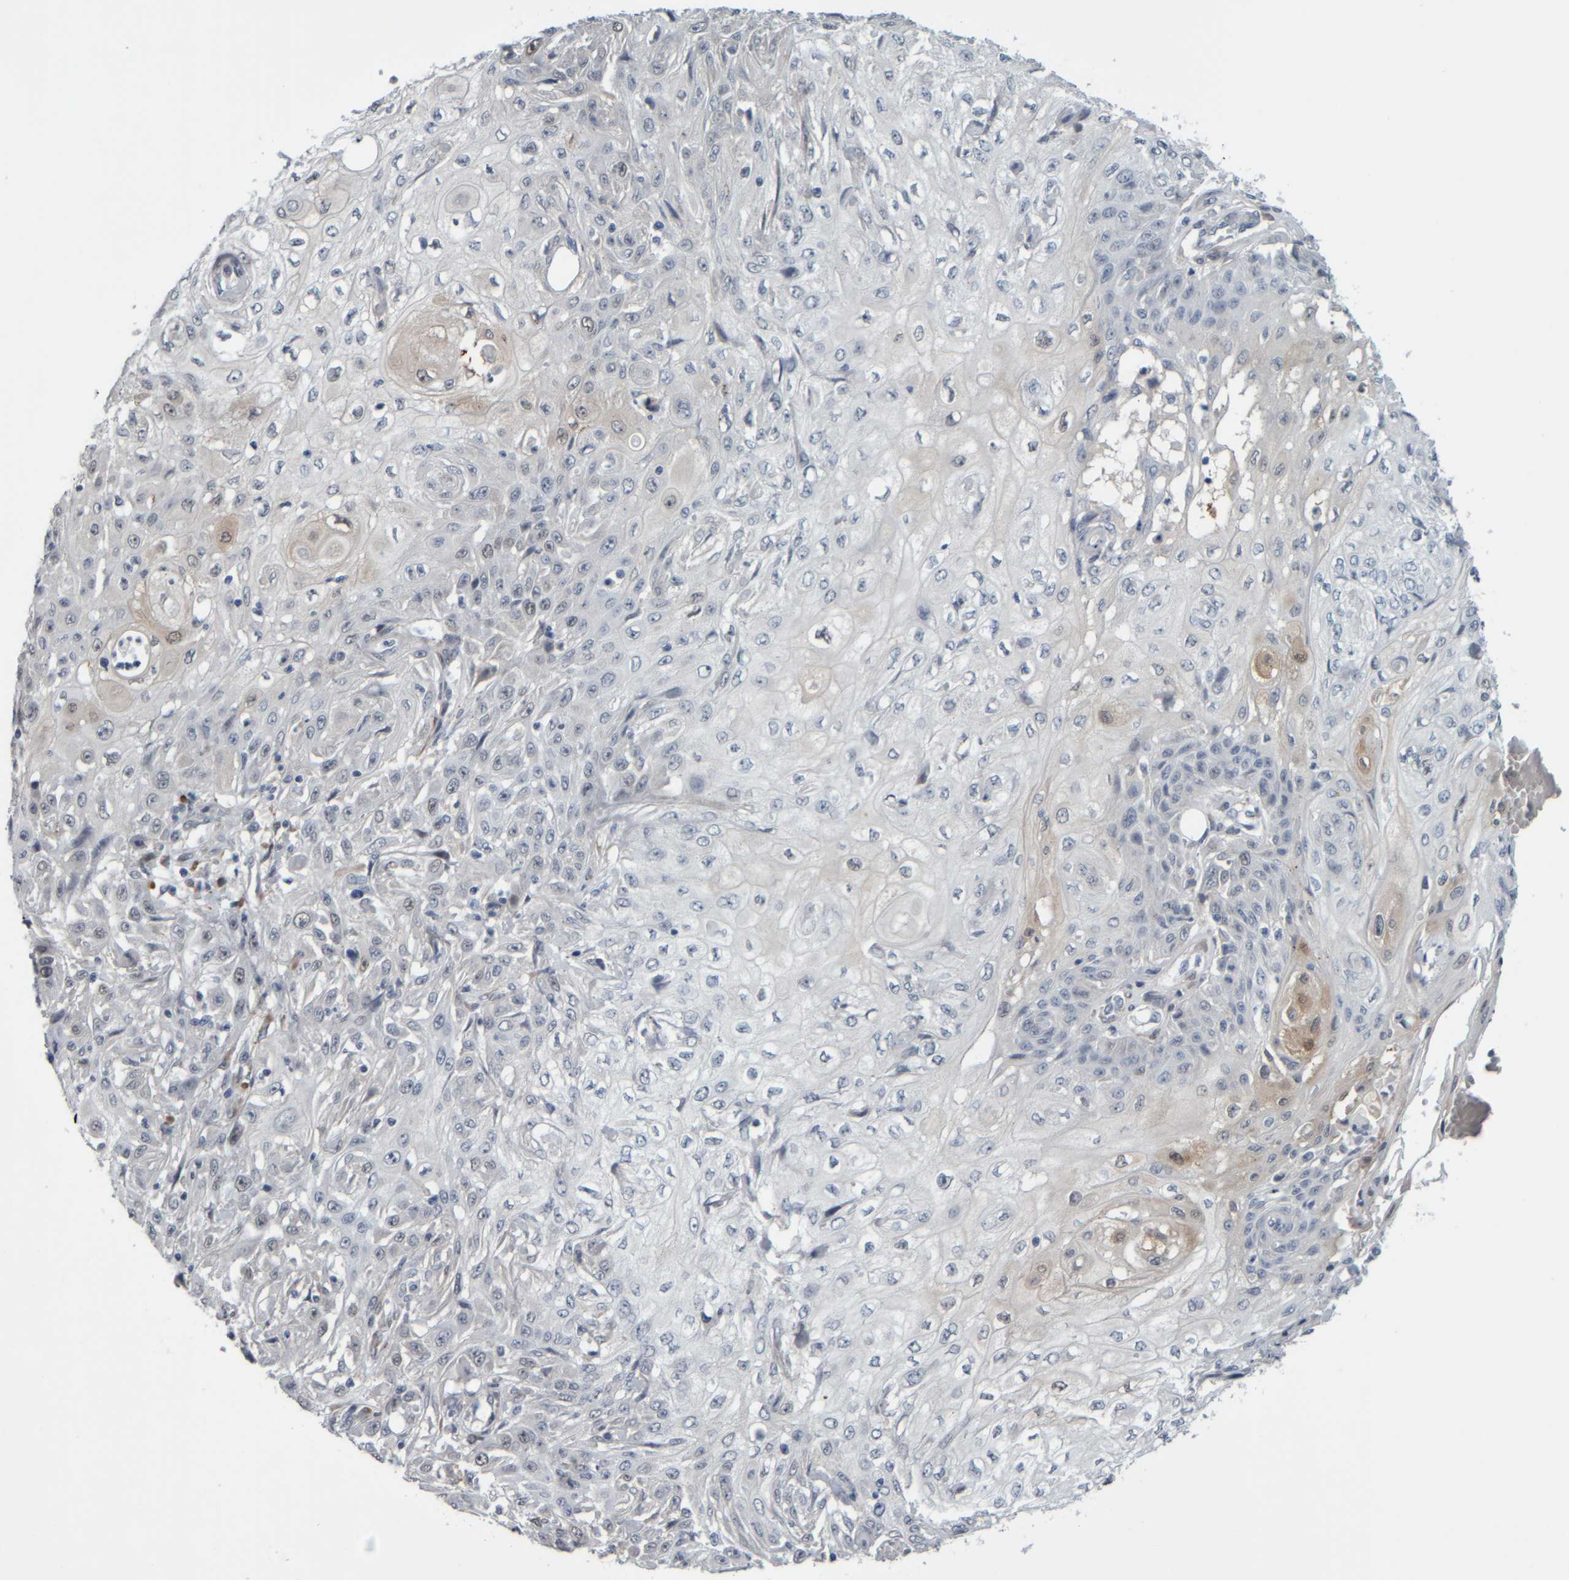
{"staining": {"intensity": "weak", "quantity": "<25%", "location": "cytoplasmic/membranous"}, "tissue": "skin cancer", "cell_type": "Tumor cells", "image_type": "cancer", "snomed": [{"axis": "morphology", "description": "Squamous cell carcinoma, NOS"}, {"axis": "morphology", "description": "Squamous cell carcinoma, metastatic, NOS"}, {"axis": "topography", "description": "Skin"}, {"axis": "topography", "description": "Lymph node"}], "caption": "This is an immunohistochemistry (IHC) photomicrograph of skin cancer. There is no positivity in tumor cells.", "gene": "COL14A1", "patient": {"sex": "male", "age": 75}}